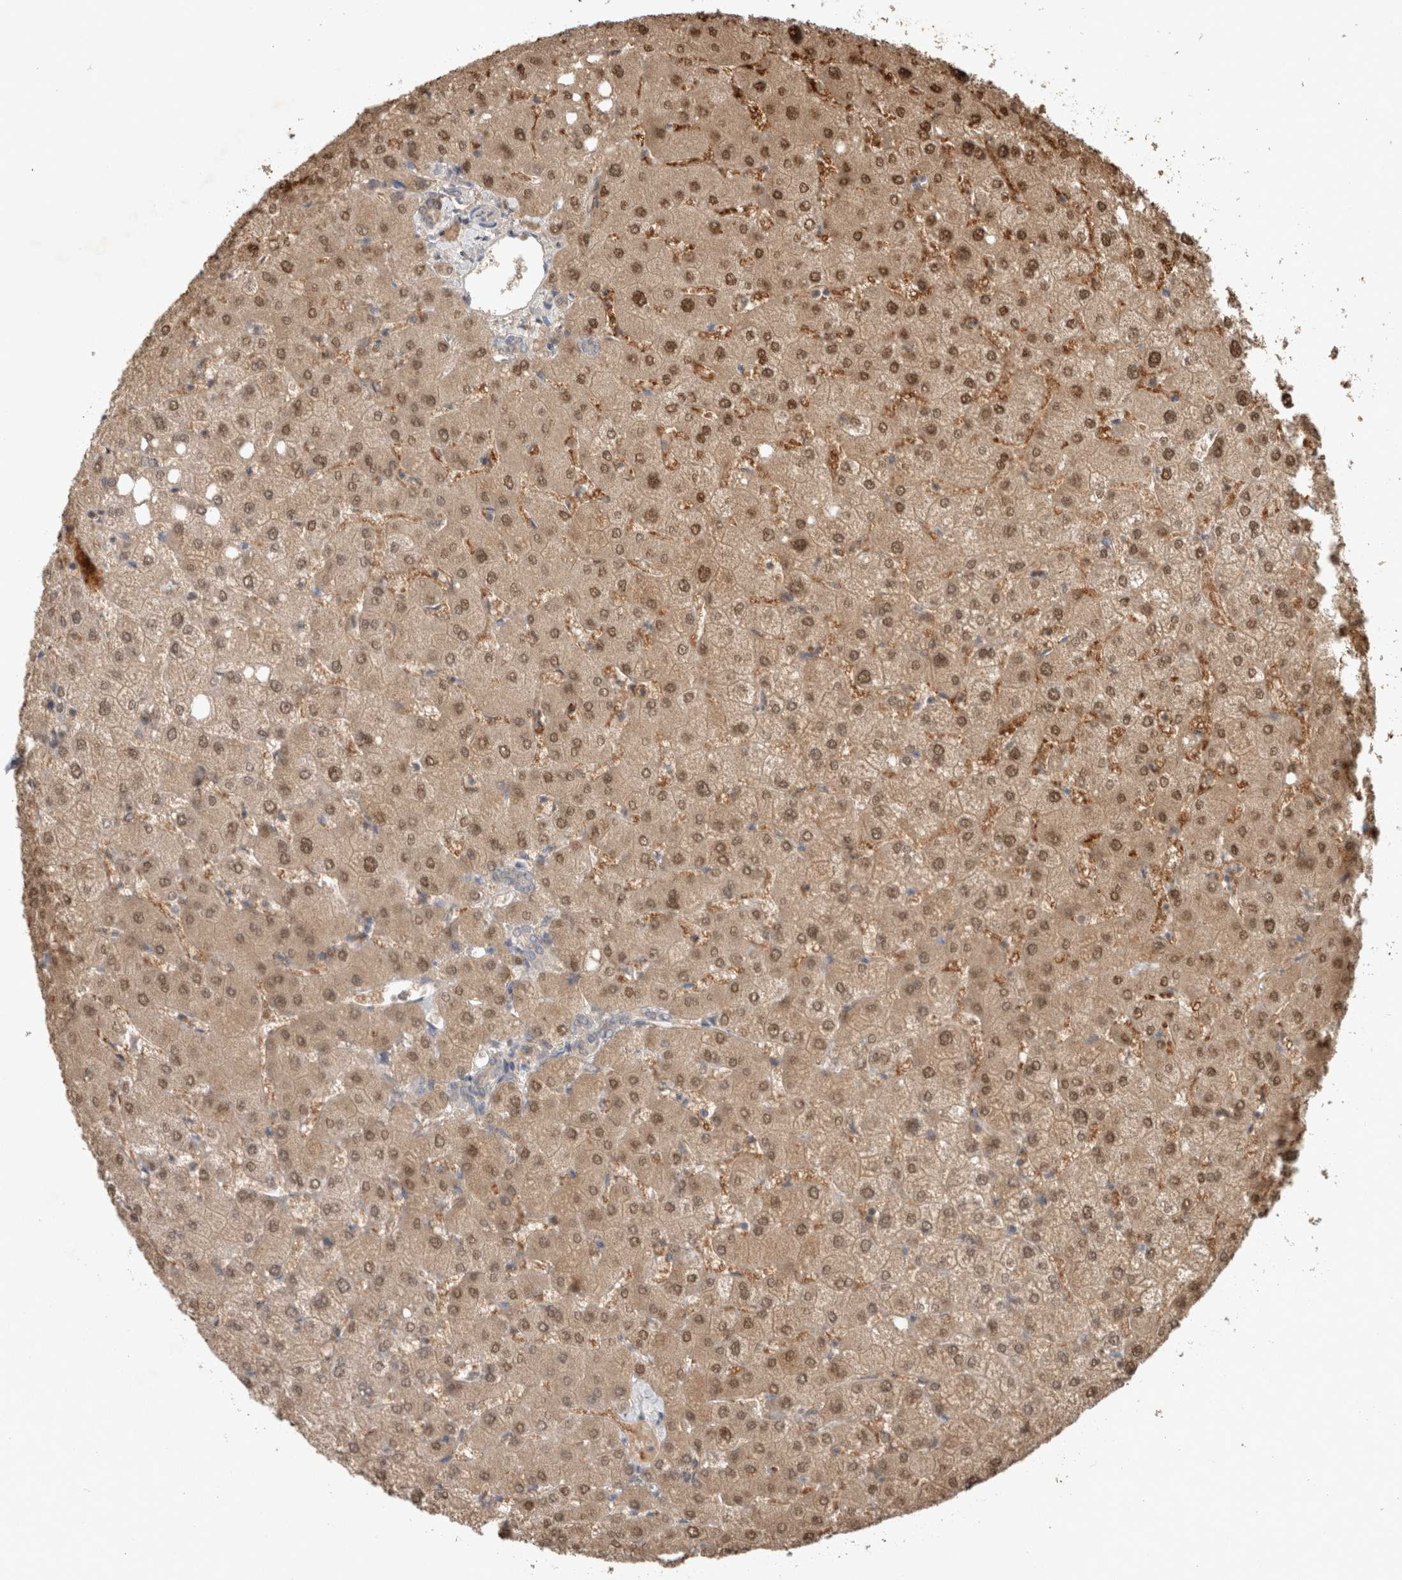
{"staining": {"intensity": "weak", "quantity": "25%-75%", "location": "cytoplasmic/membranous"}, "tissue": "liver", "cell_type": "Cholangiocytes", "image_type": "normal", "snomed": [{"axis": "morphology", "description": "Normal tissue, NOS"}, {"axis": "topography", "description": "Liver"}], "caption": "Immunohistochemical staining of unremarkable human liver displays weak cytoplasmic/membranous protein staining in about 25%-75% of cholangiocytes.", "gene": "TRIT1", "patient": {"sex": "female", "age": 54}}